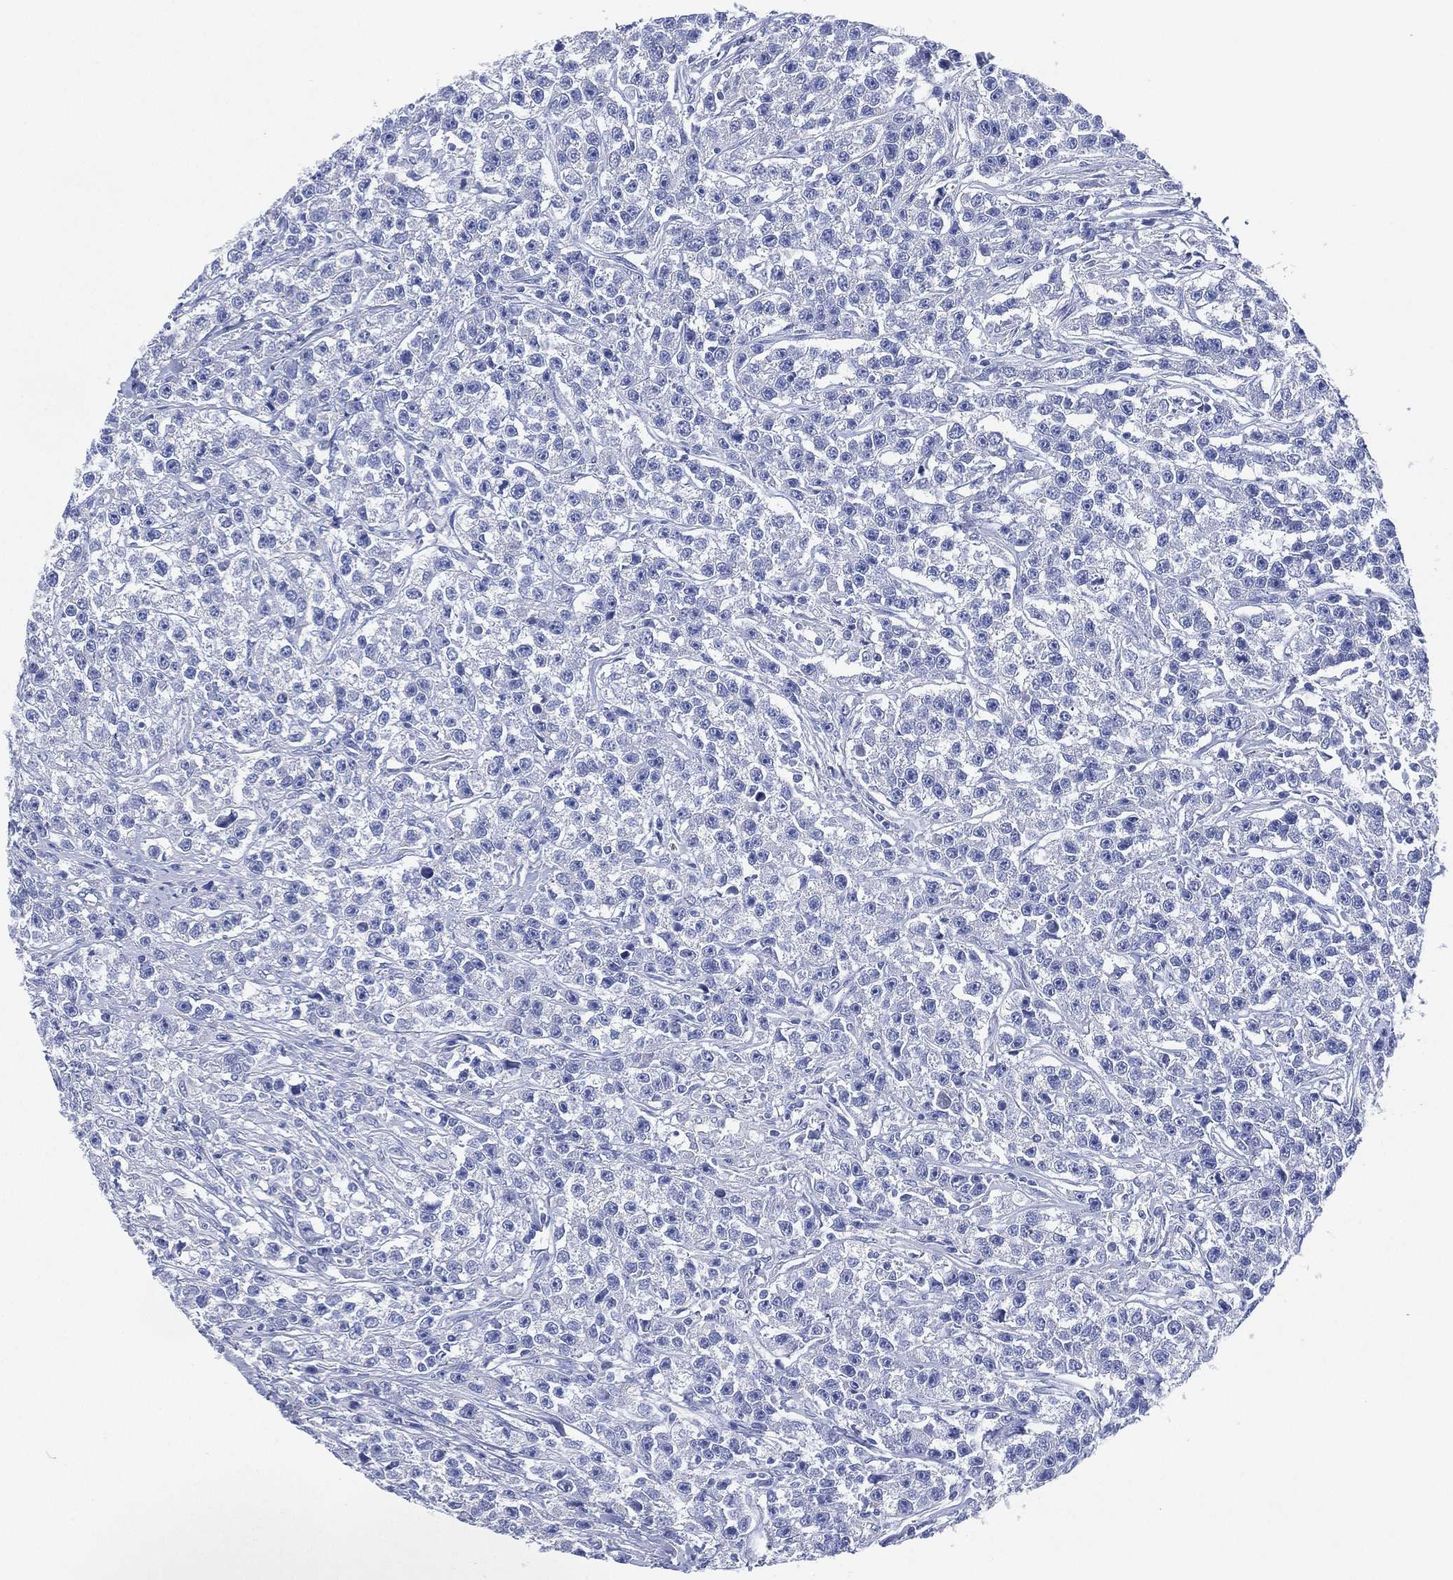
{"staining": {"intensity": "negative", "quantity": "none", "location": "none"}, "tissue": "testis cancer", "cell_type": "Tumor cells", "image_type": "cancer", "snomed": [{"axis": "morphology", "description": "Seminoma, NOS"}, {"axis": "topography", "description": "Testis"}], "caption": "The immunohistochemistry (IHC) histopathology image has no significant expression in tumor cells of seminoma (testis) tissue. The staining was performed using DAB to visualize the protein expression in brown, while the nuclei were stained in blue with hematoxylin (Magnification: 20x).", "gene": "SLC9C2", "patient": {"sex": "male", "age": 59}}